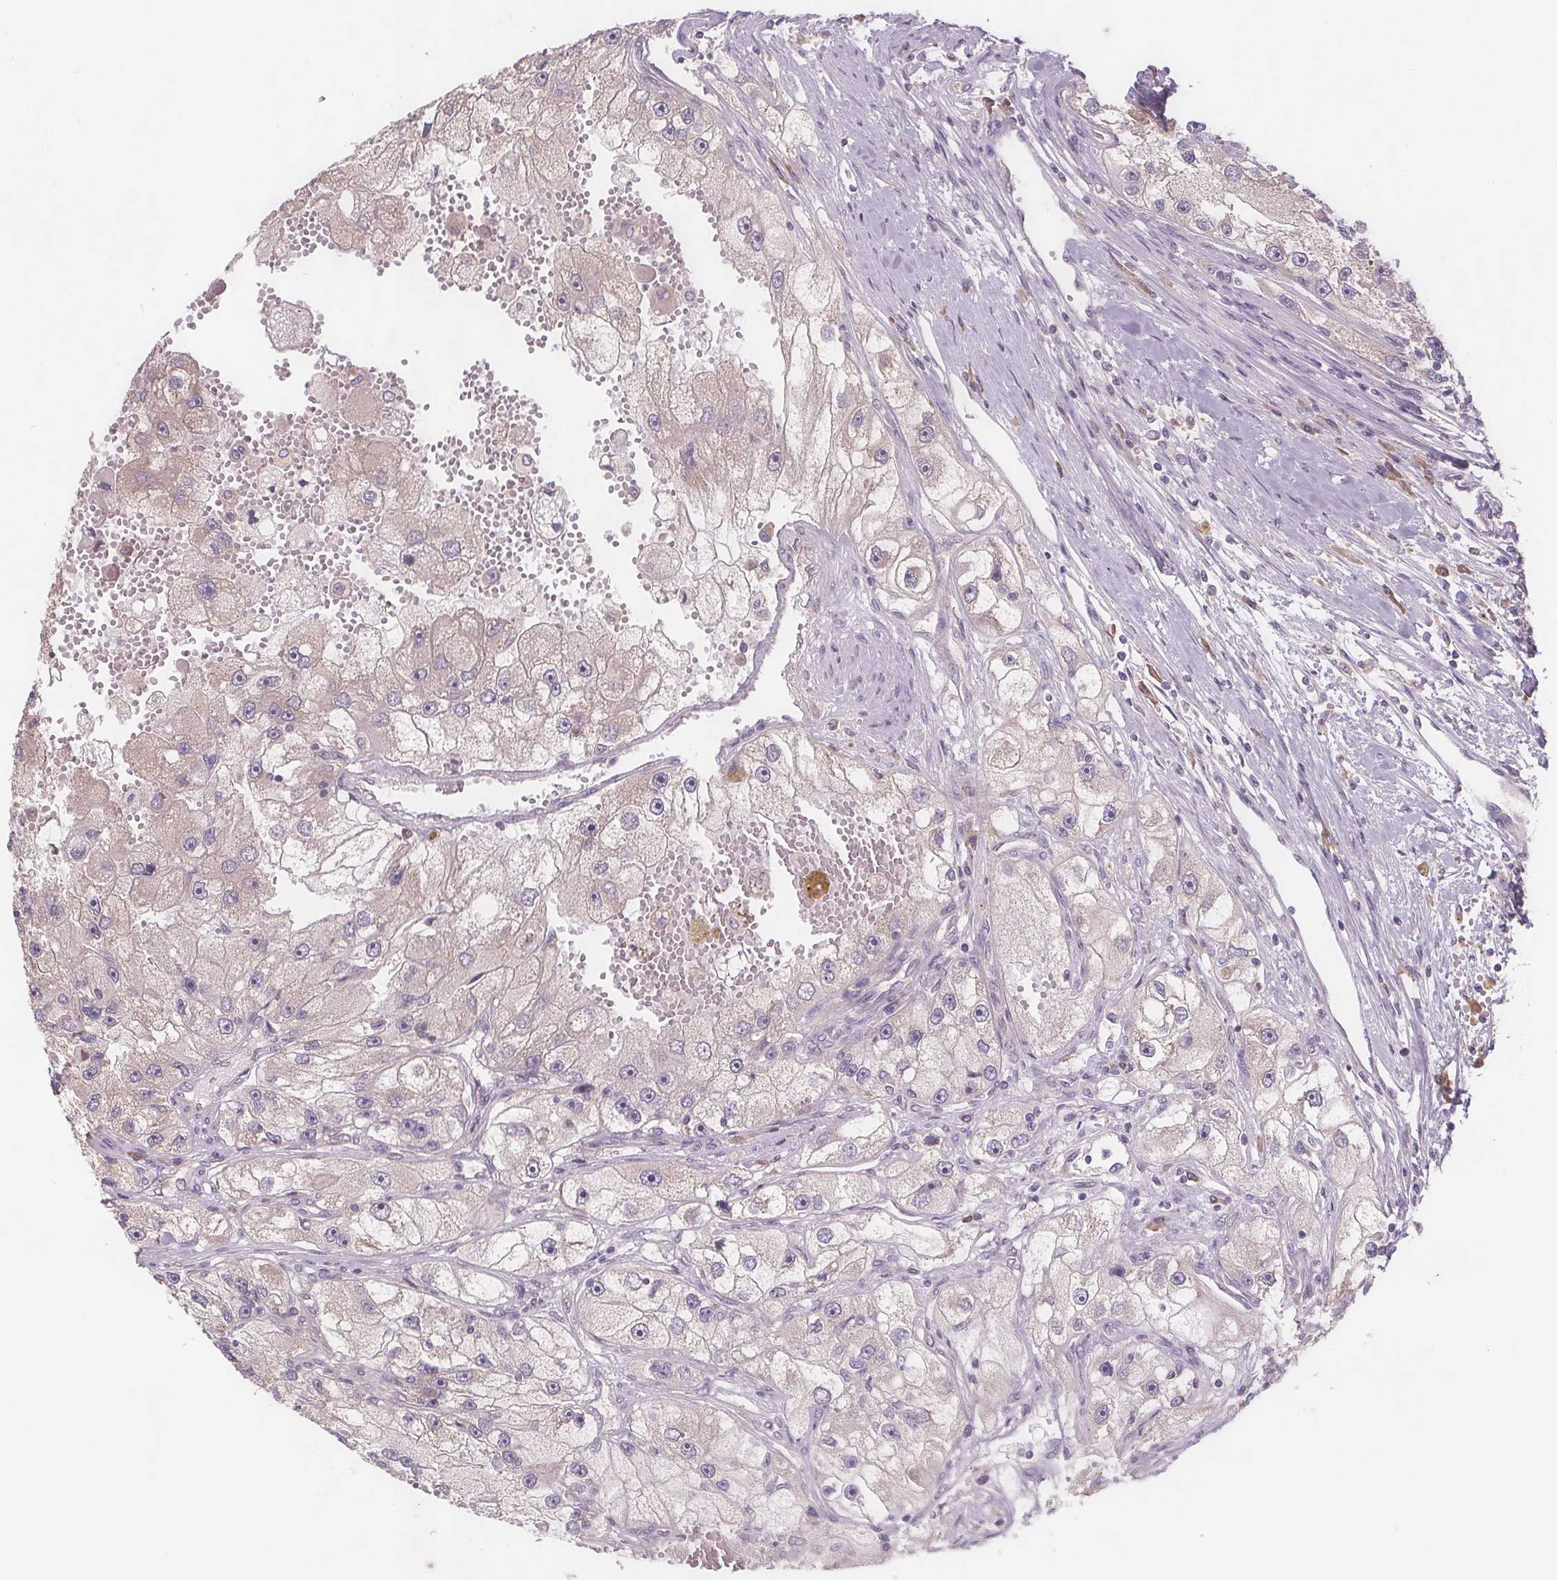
{"staining": {"intensity": "negative", "quantity": "none", "location": "none"}, "tissue": "renal cancer", "cell_type": "Tumor cells", "image_type": "cancer", "snomed": [{"axis": "morphology", "description": "Adenocarcinoma, NOS"}, {"axis": "topography", "description": "Kidney"}], "caption": "Immunohistochemistry (IHC) photomicrograph of neoplastic tissue: human renal adenocarcinoma stained with DAB (3,3'-diaminobenzidine) displays no significant protein positivity in tumor cells.", "gene": "TMEM80", "patient": {"sex": "male", "age": 63}}